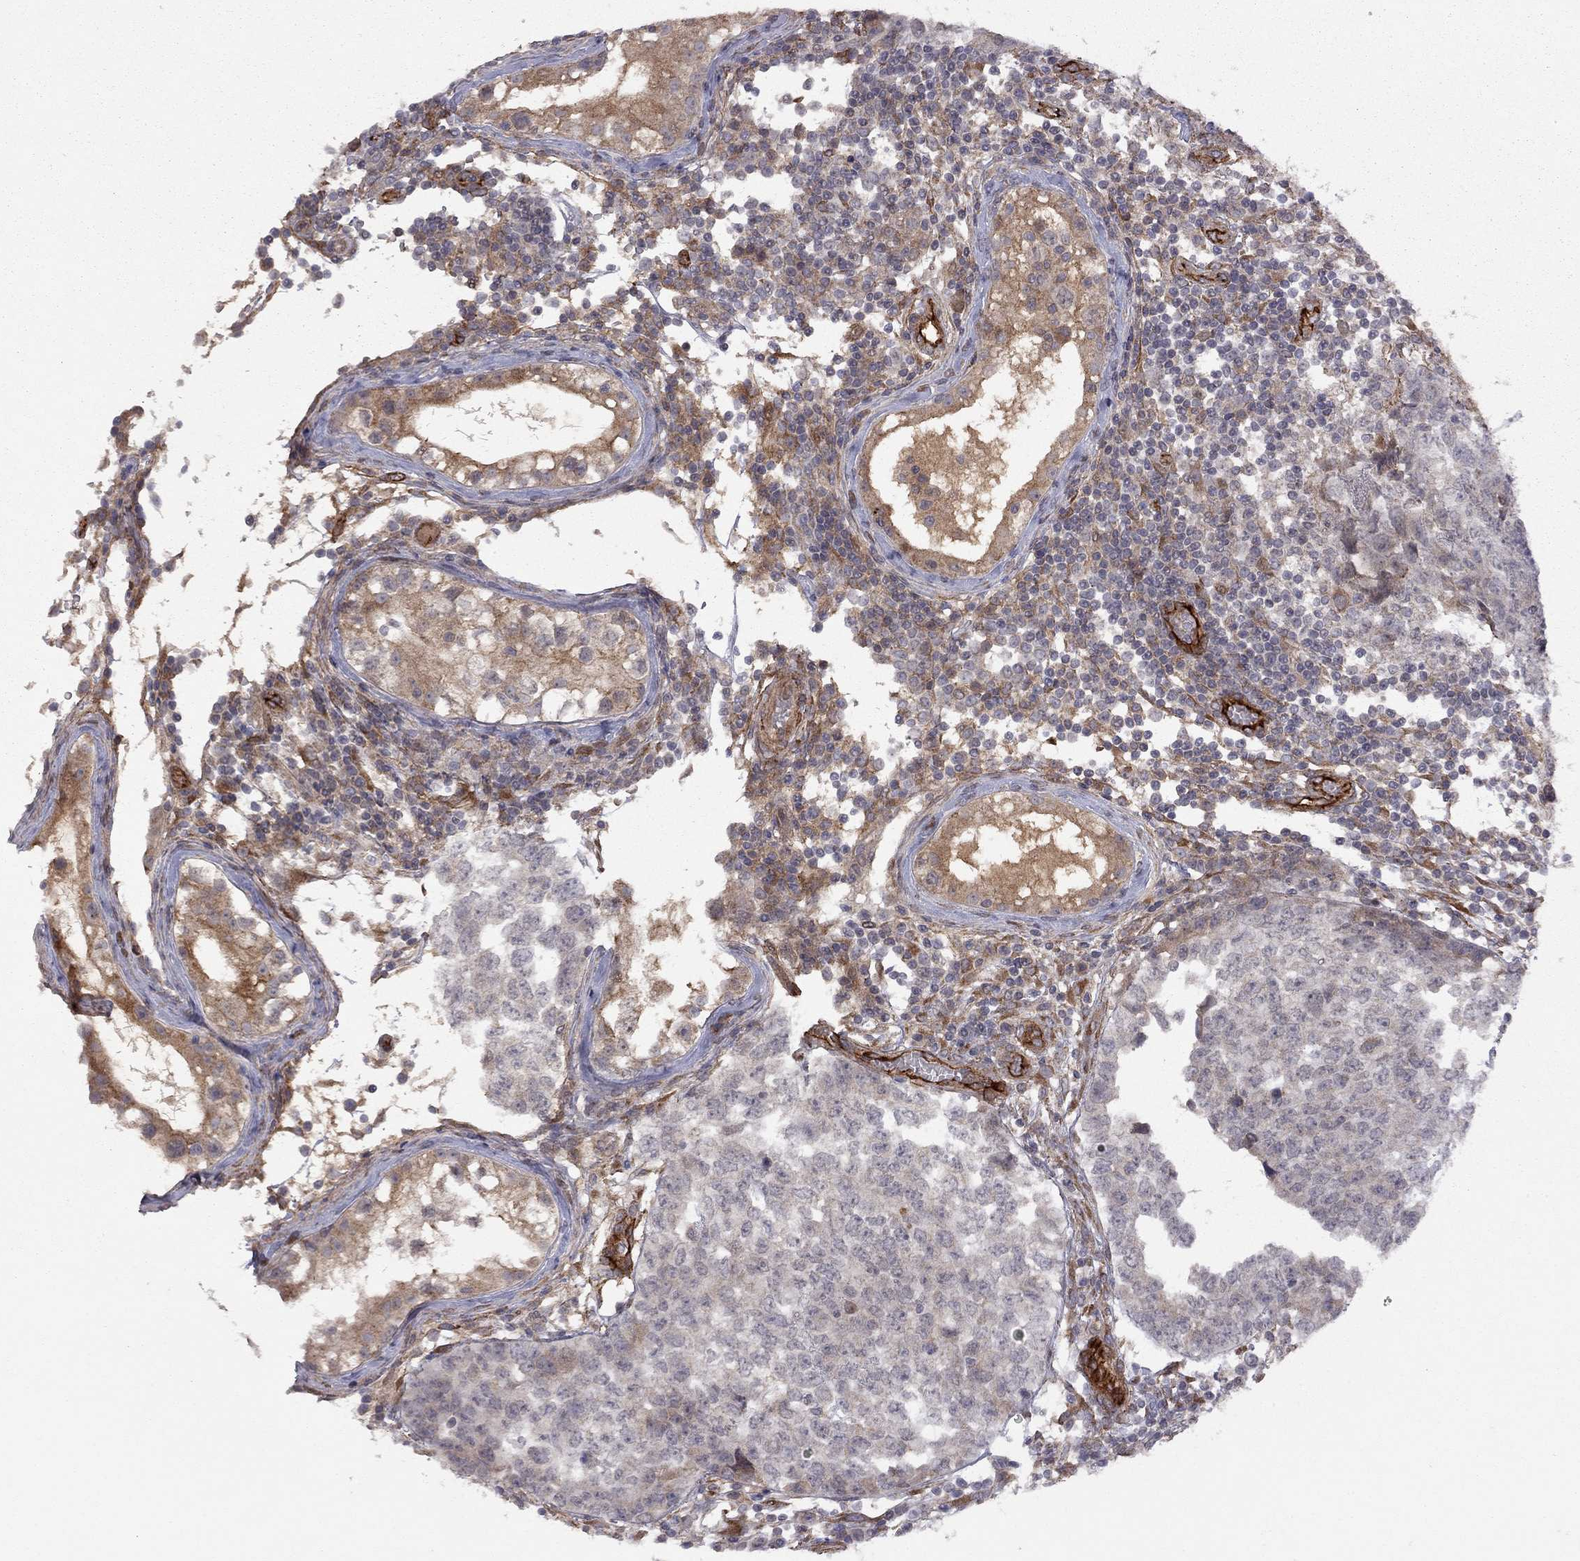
{"staining": {"intensity": "negative", "quantity": "none", "location": "none"}, "tissue": "testis cancer", "cell_type": "Tumor cells", "image_type": "cancer", "snomed": [{"axis": "morphology", "description": "Carcinoma, Embryonal, NOS"}, {"axis": "topography", "description": "Testis"}], "caption": "High power microscopy photomicrograph of an immunohistochemistry (IHC) micrograph of testis embryonal carcinoma, revealing no significant staining in tumor cells.", "gene": "EXOC3L2", "patient": {"sex": "male", "age": 23}}